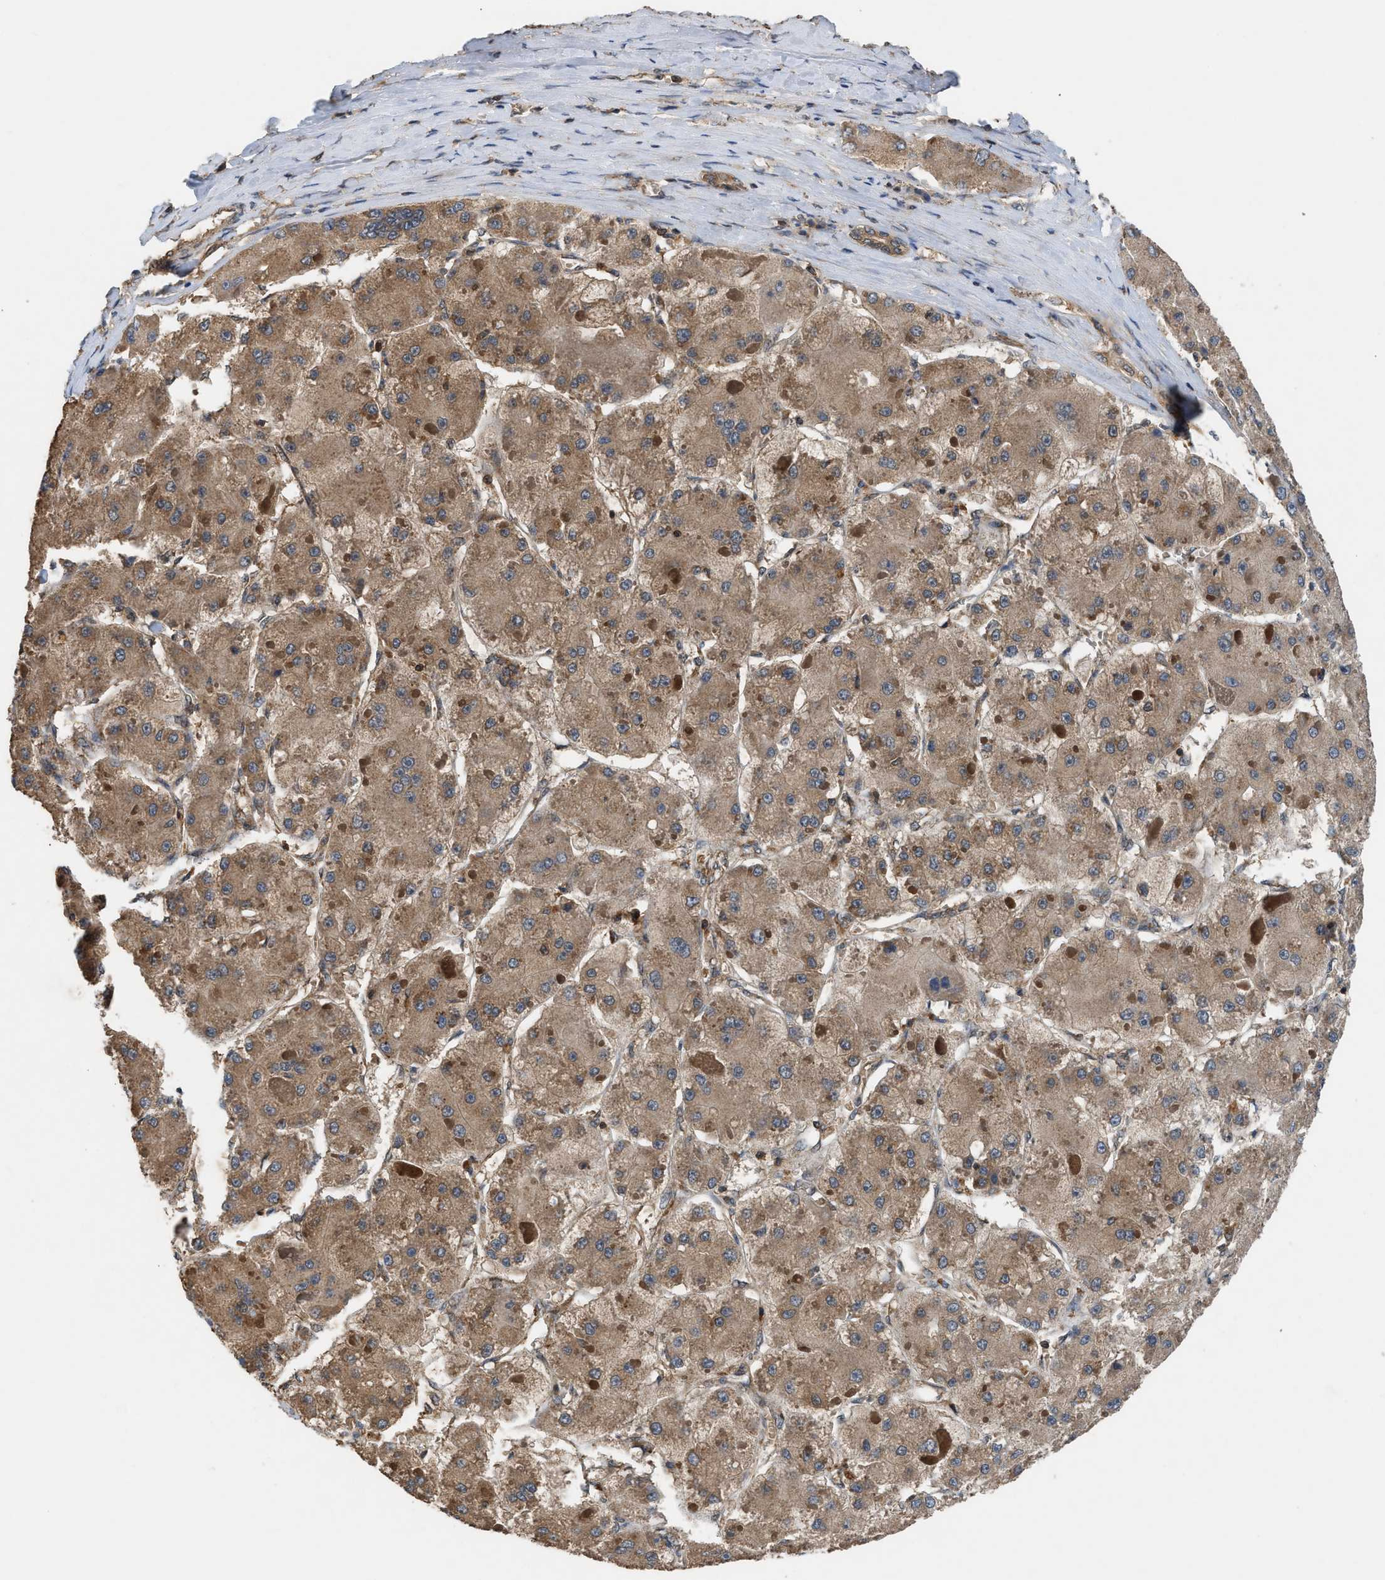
{"staining": {"intensity": "weak", "quantity": ">75%", "location": "cytoplasmic/membranous"}, "tissue": "liver cancer", "cell_type": "Tumor cells", "image_type": "cancer", "snomed": [{"axis": "morphology", "description": "Carcinoma, Hepatocellular, NOS"}, {"axis": "topography", "description": "Liver"}], "caption": "This histopathology image exhibits liver cancer (hepatocellular carcinoma) stained with immunohistochemistry to label a protein in brown. The cytoplasmic/membranous of tumor cells show weak positivity for the protein. Nuclei are counter-stained blue.", "gene": "OXSR1", "patient": {"sex": "female", "age": 73}}